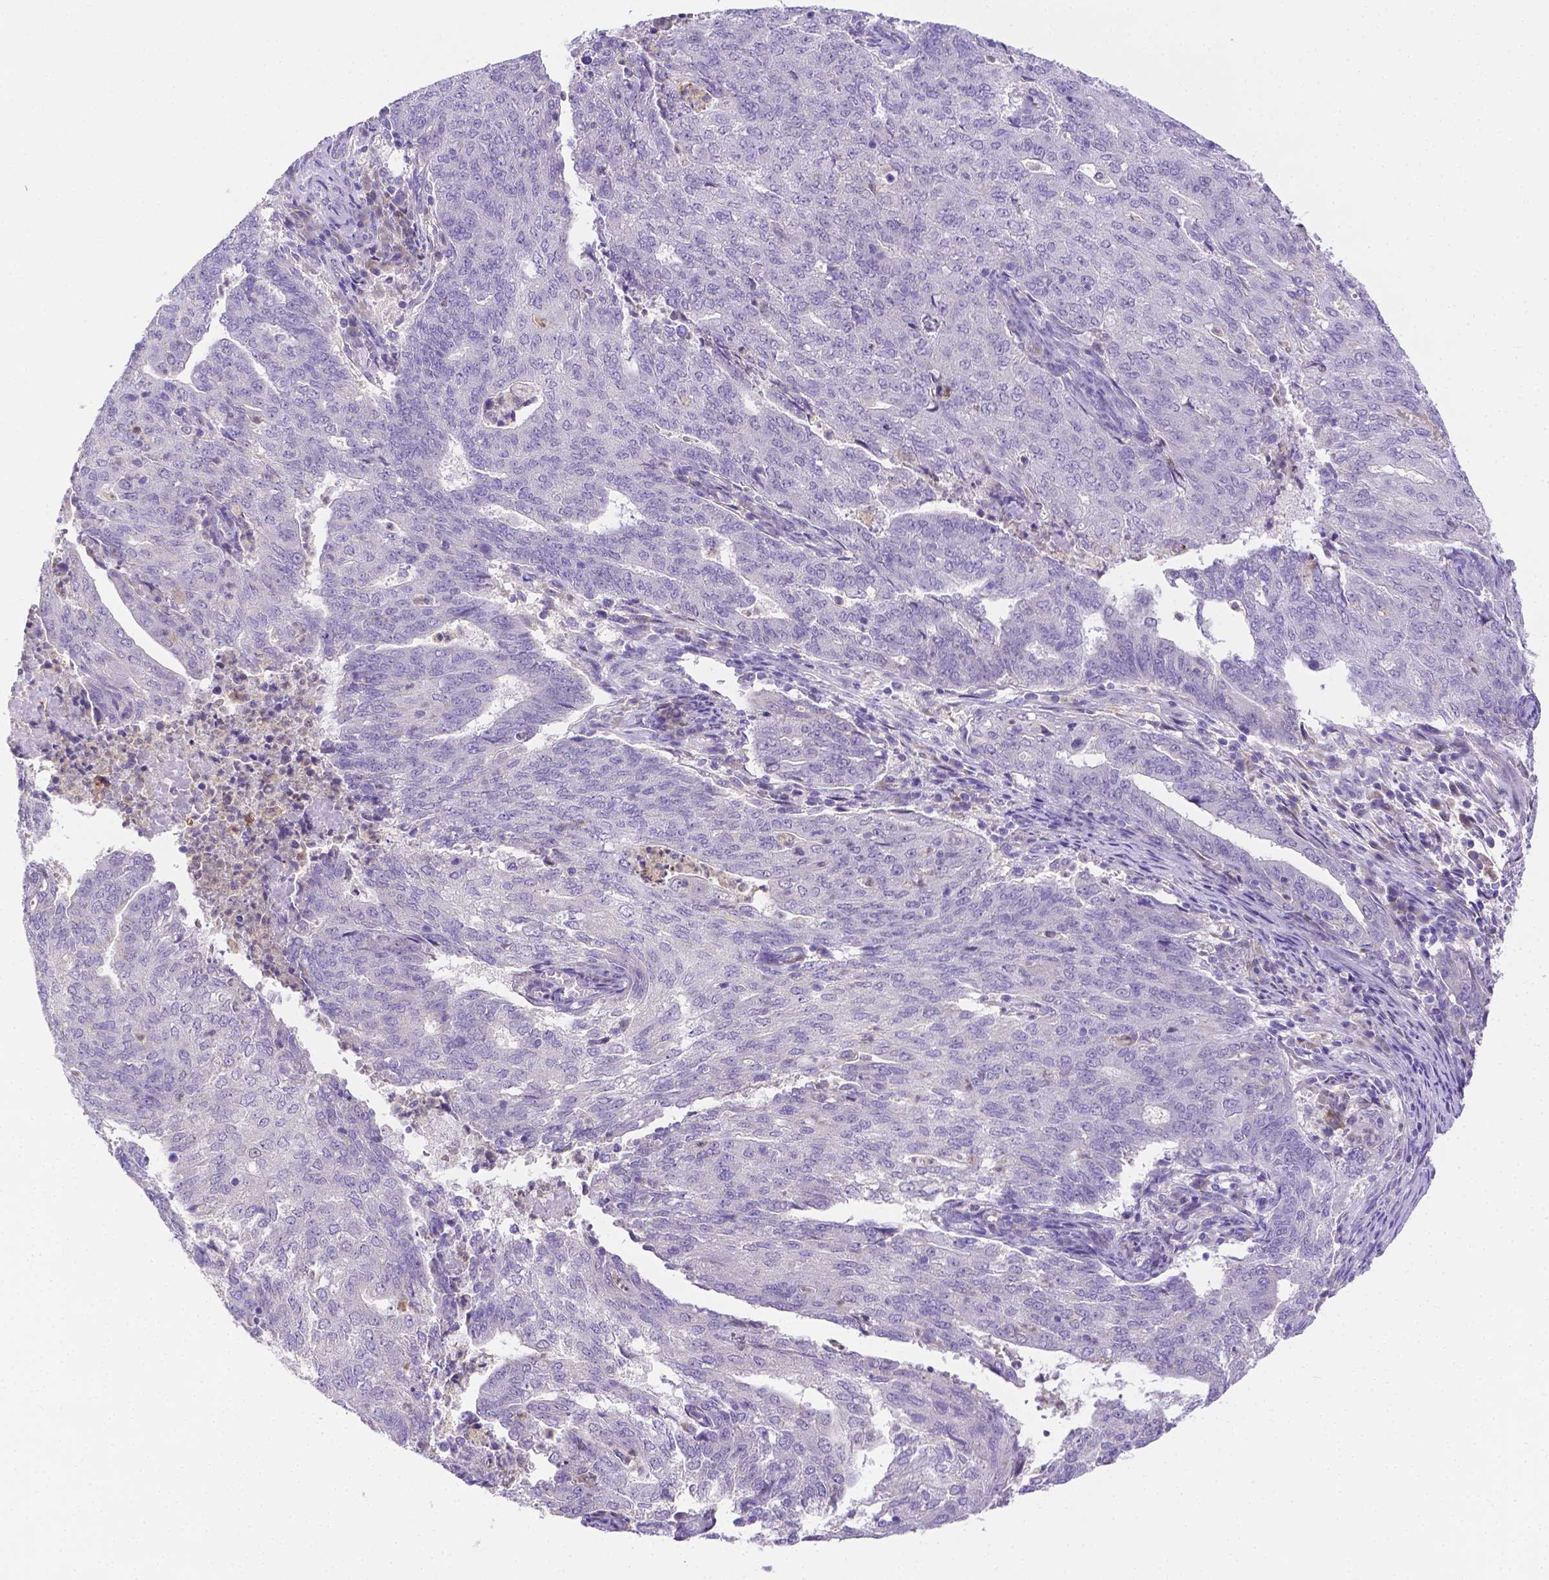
{"staining": {"intensity": "negative", "quantity": "none", "location": "none"}, "tissue": "endometrial cancer", "cell_type": "Tumor cells", "image_type": "cancer", "snomed": [{"axis": "morphology", "description": "Adenocarcinoma, NOS"}, {"axis": "topography", "description": "Endometrium"}], "caption": "IHC micrograph of neoplastic tissue: human endometrial cancer stained with DAB demonstrates no significant protein staining in tumor cells.", "gene": "NXPH2", "patient": {"sex": "female", "age": 82}}